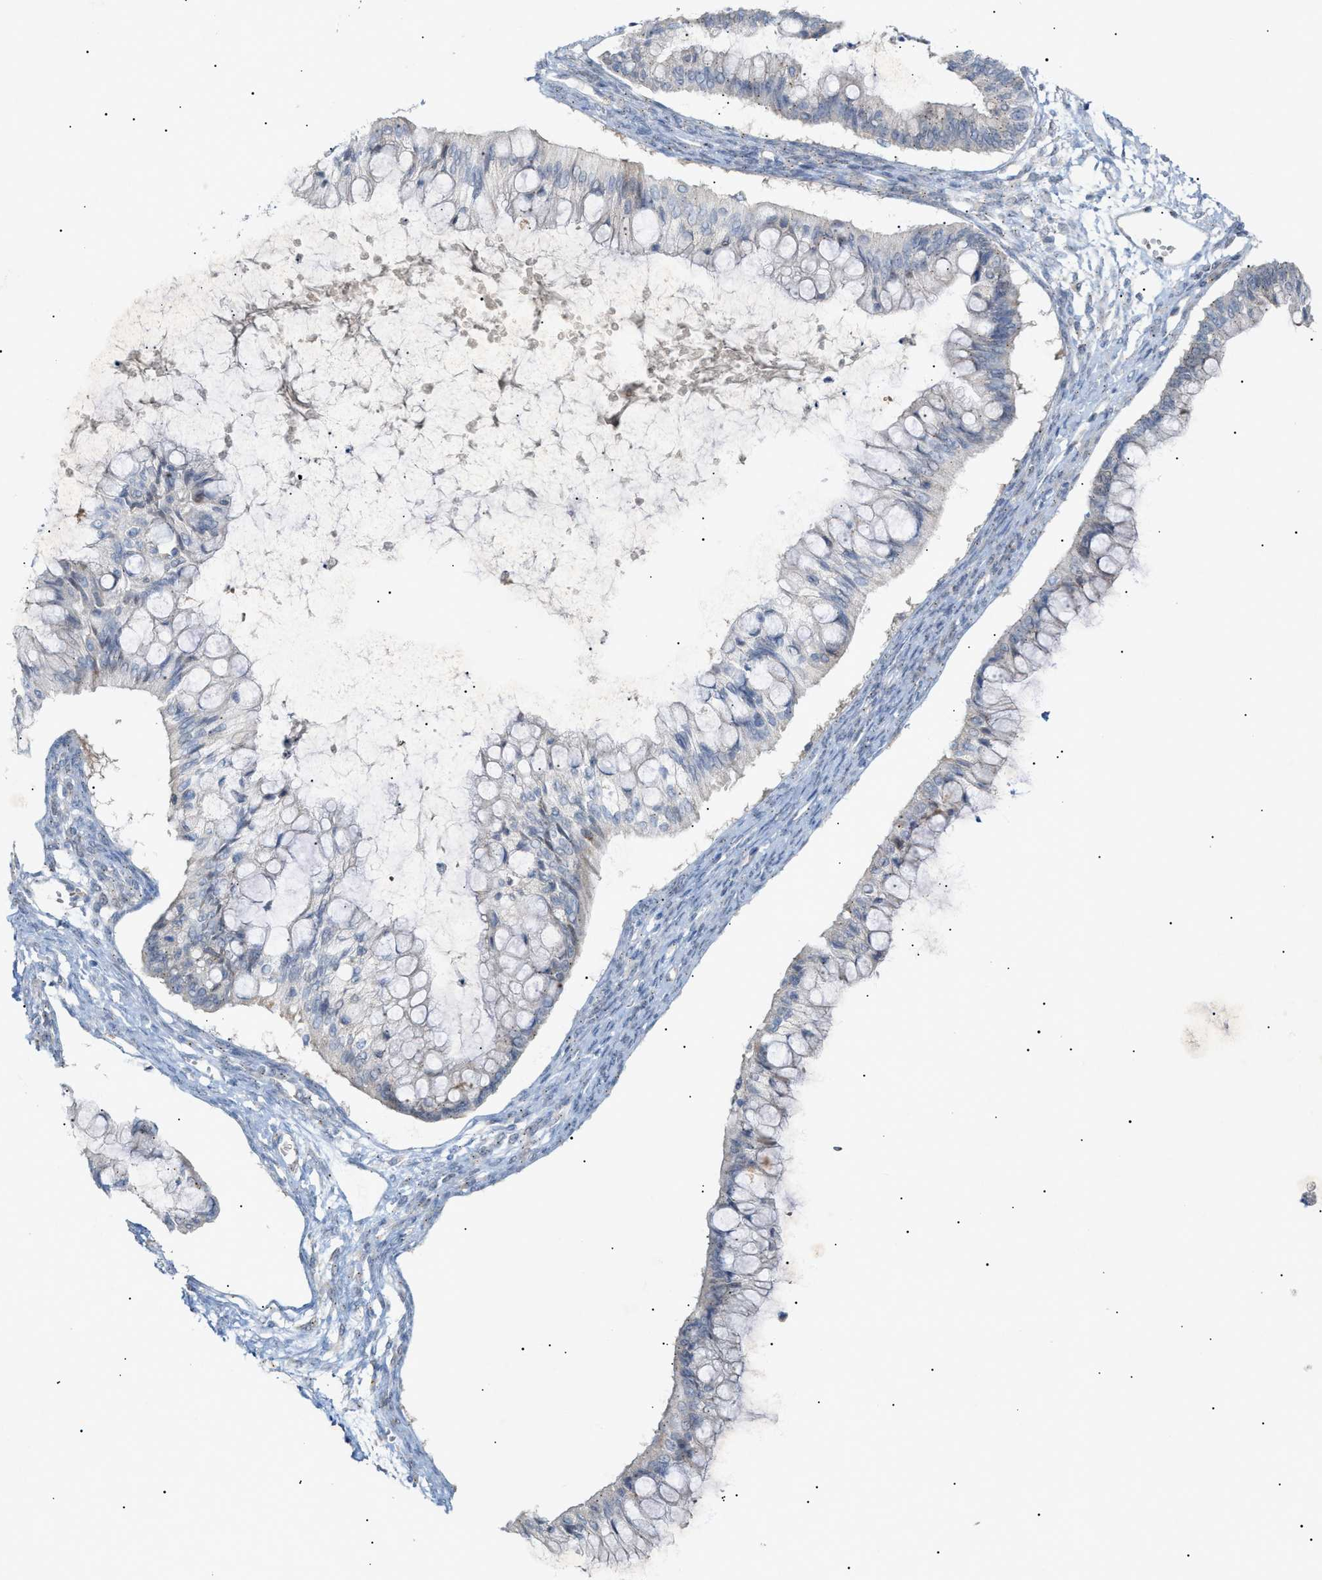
{"staining": {"intensity": "negative", "quantity": "none", "location": "none"}, "tissue": "ovarian cancer", "cell_type": "Tumor cells", "image_type": "cancer", "snomed": [{"axis": "morphology", "description": "Cystadenocarcinoma, mucinous, NOS"}, {"axis": "topography", "description": "Ovary"}], "caption": "The photomicrograph exhibits no significant positivity in tumor cells of ovarian cancer.", "gene": "SLC25A31", "patient": {"sex": "female", "age": 57}}